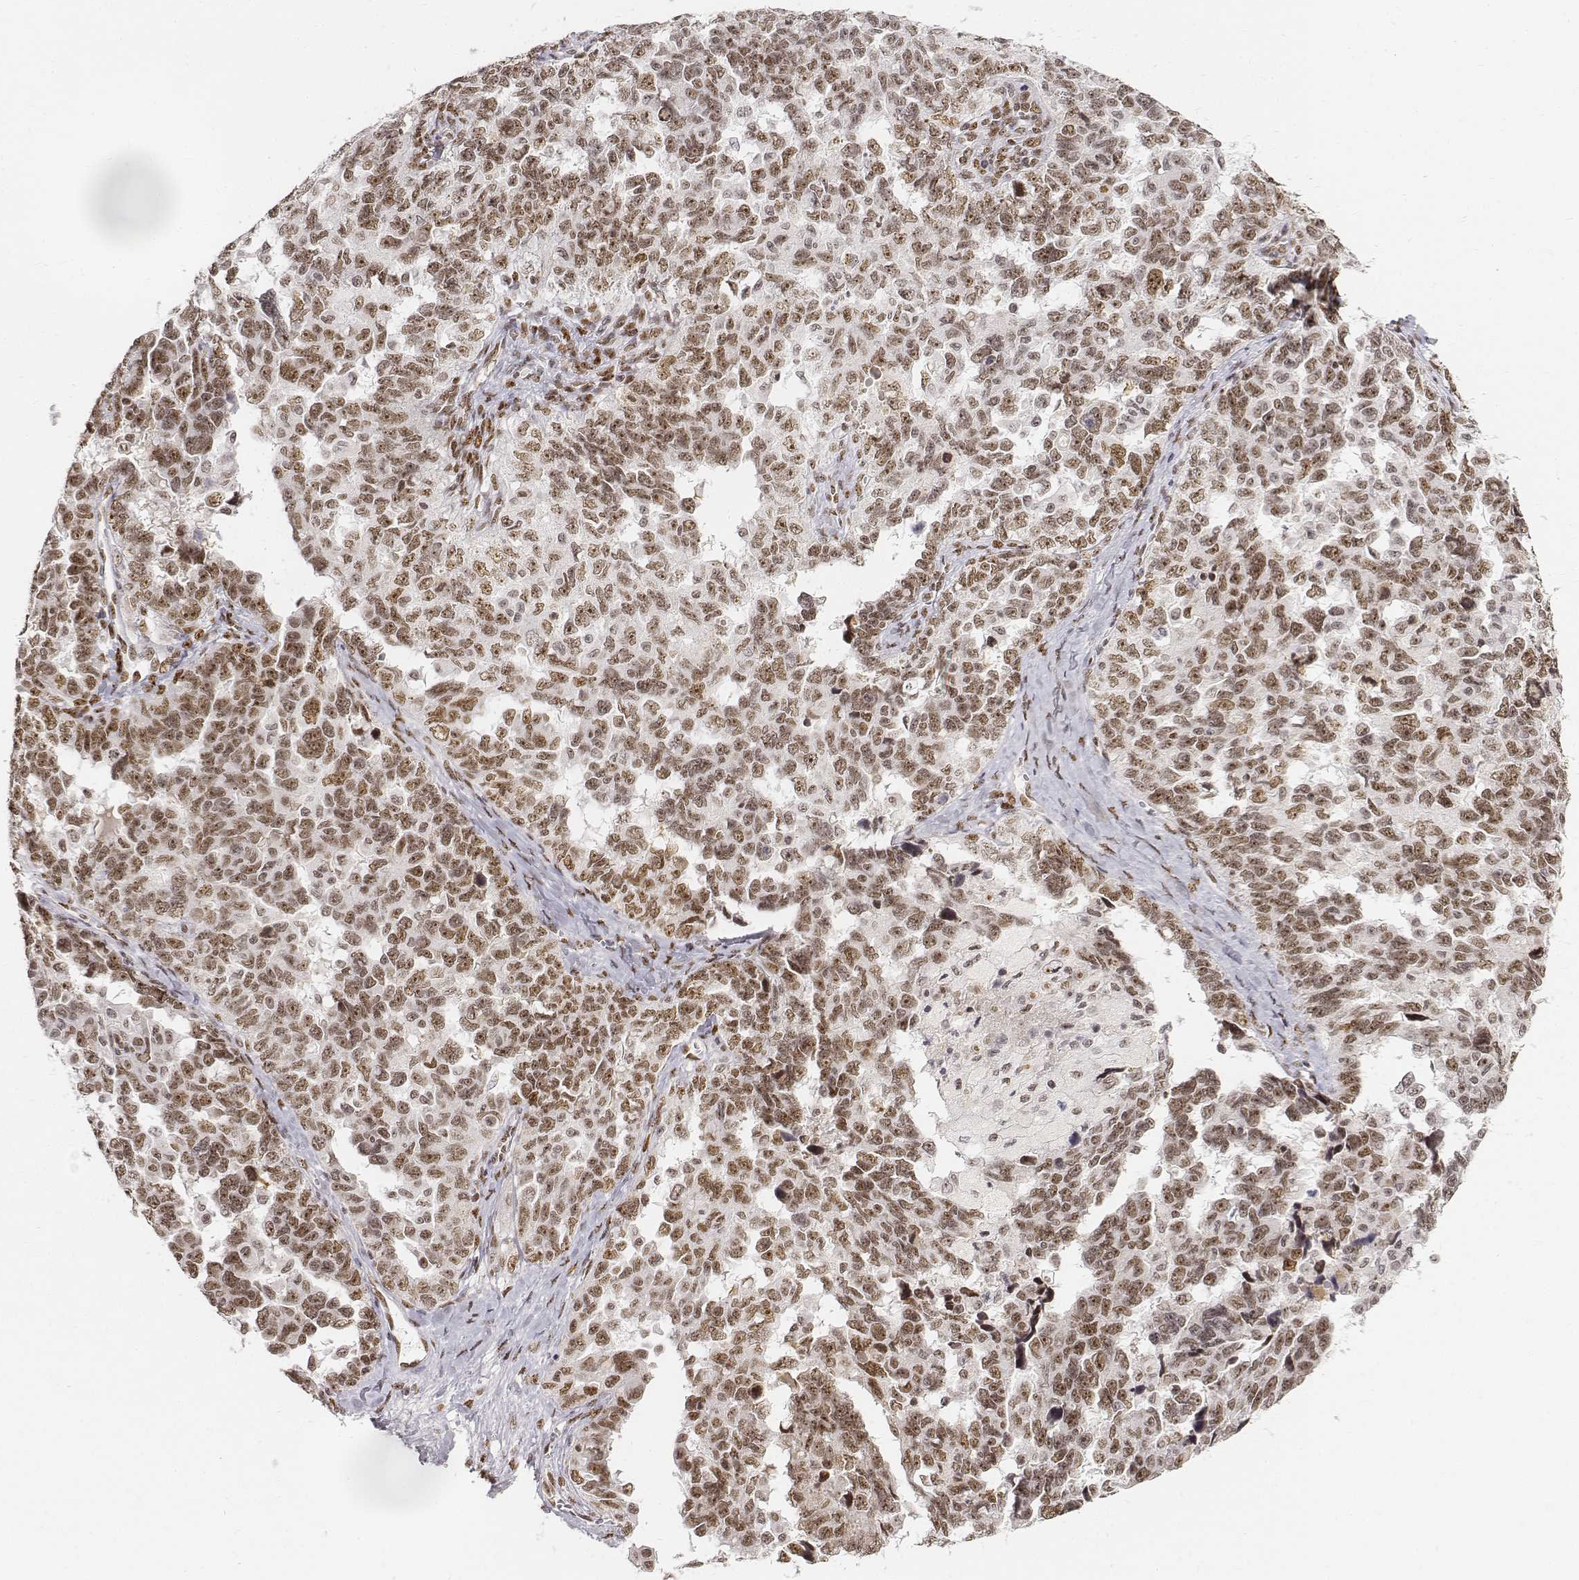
{"staining": {"intensity": "moderate", "quantity": ">75%", "location": "nuclear"}, "tissue": "ovarian cancer", "cell_type": "Tumor cells", "image_type": "cancer", "snomed": [{"axis": "morphology", "description": "Cystadenocarcinoma, serous, NOS"}, {"axis": "topography", "description": "Ovary"}], "caption": "A histopathology image showing moderate nuclear staining in about >75% of tumor cells in ovarian serous cystadenocarcinoma, as visualized by brown immunohistochemical staining.", "gene": "PHF6", "patient": {"sex": "female", "age": 69}}